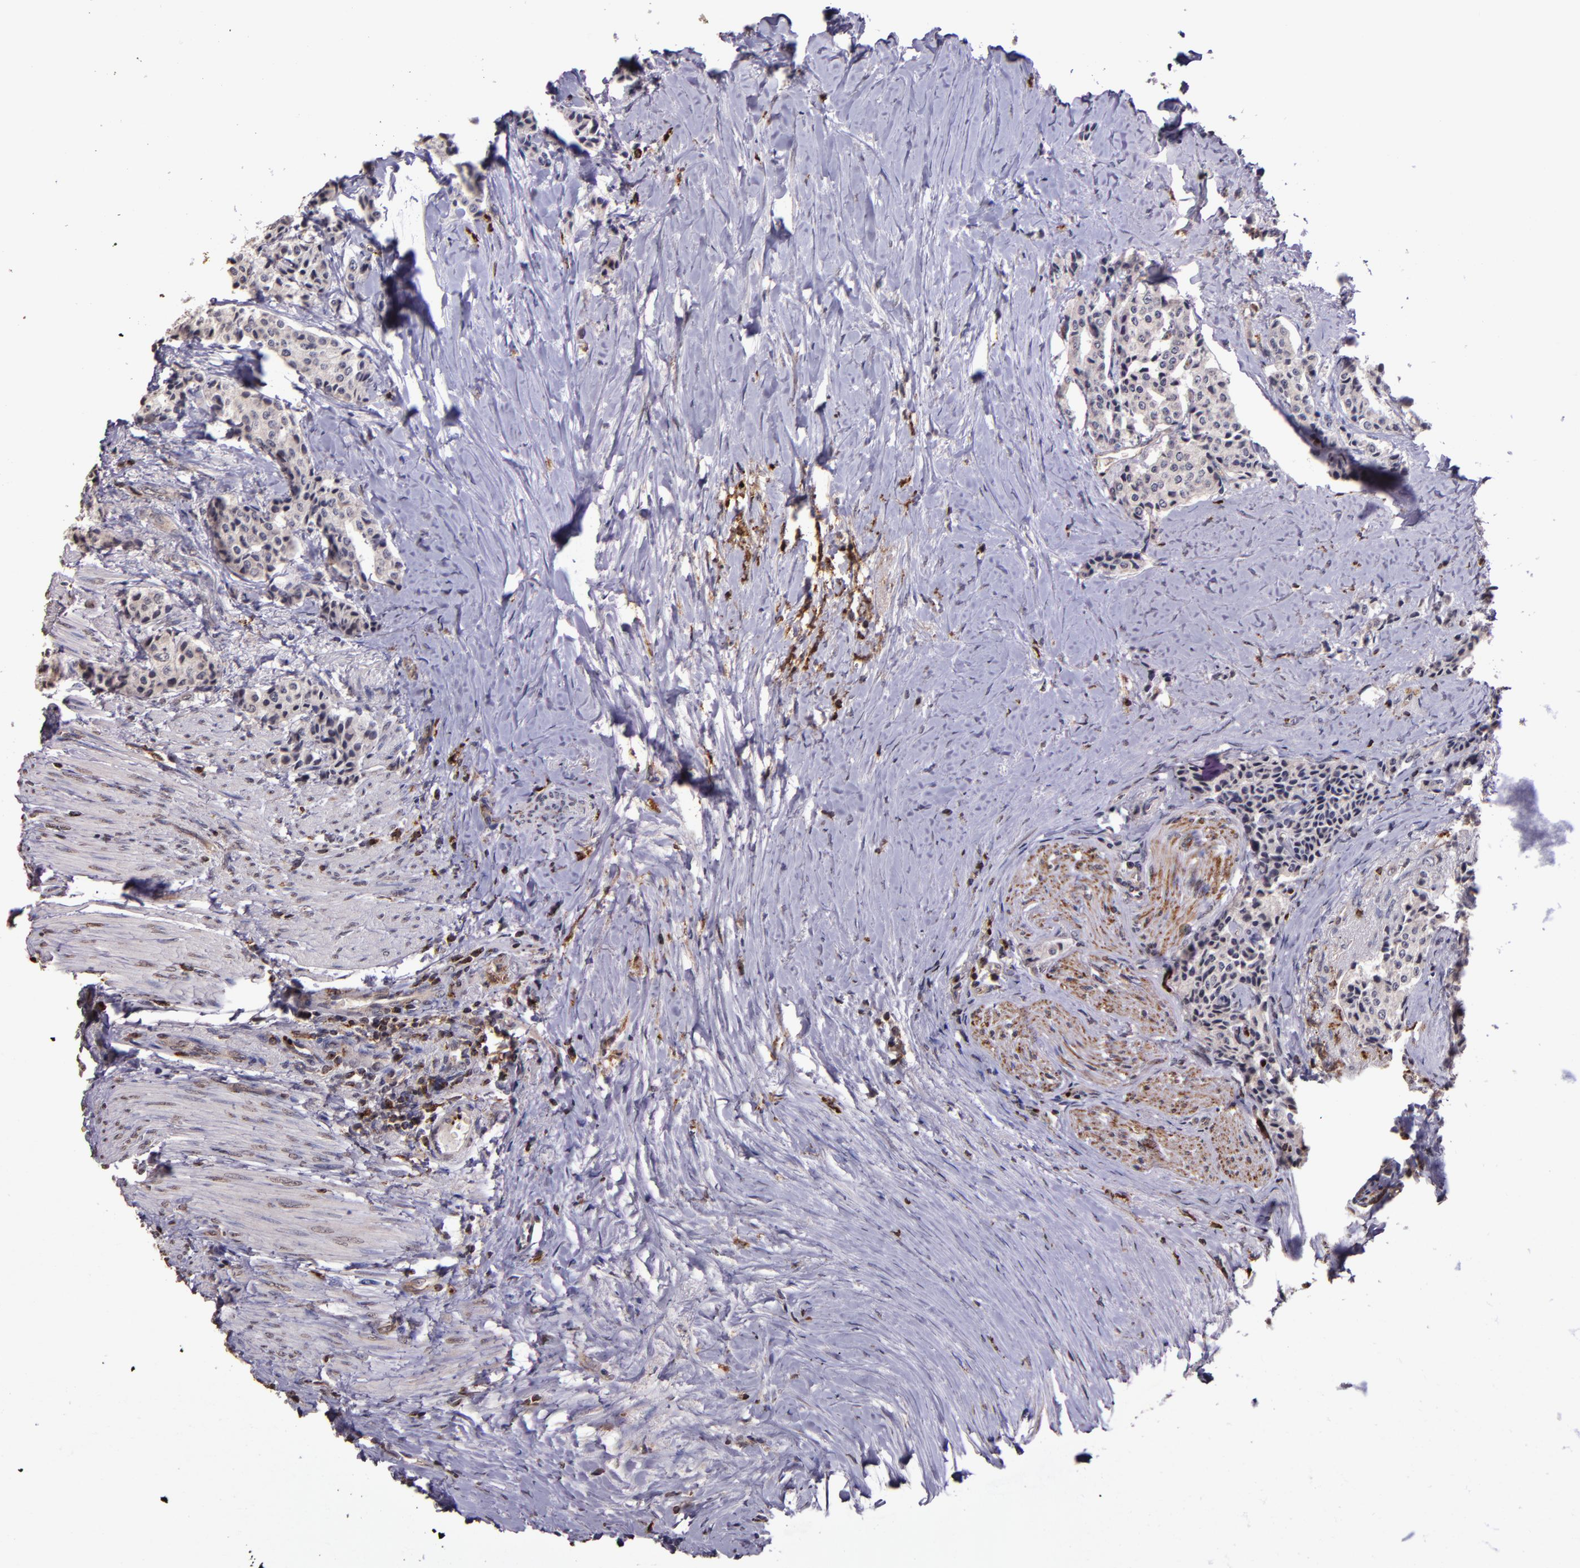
{"staining": {"intensity": "negative", "quantity": "none", "location": "none"}, "tissue": "carcinoid", "cell_type": "Tumor cells", "image_type": "cancer", "snomed": [{"axis": "morphology", "description": "Carcinoid, malignant, NOS"}, {"axis": "topography", "description": "Colon"}], "caption": "Carcinoid was stained to show a protein in brown. There is no significant staining in tumor cells. The staining was performed using DAB to visualize the protein expression in brown, while the nuclei were stained in blue with hematoxylin (Magnification: 20x).", "gene": "SLC2A3", "patient": {"sex": "female", "age": 61}}